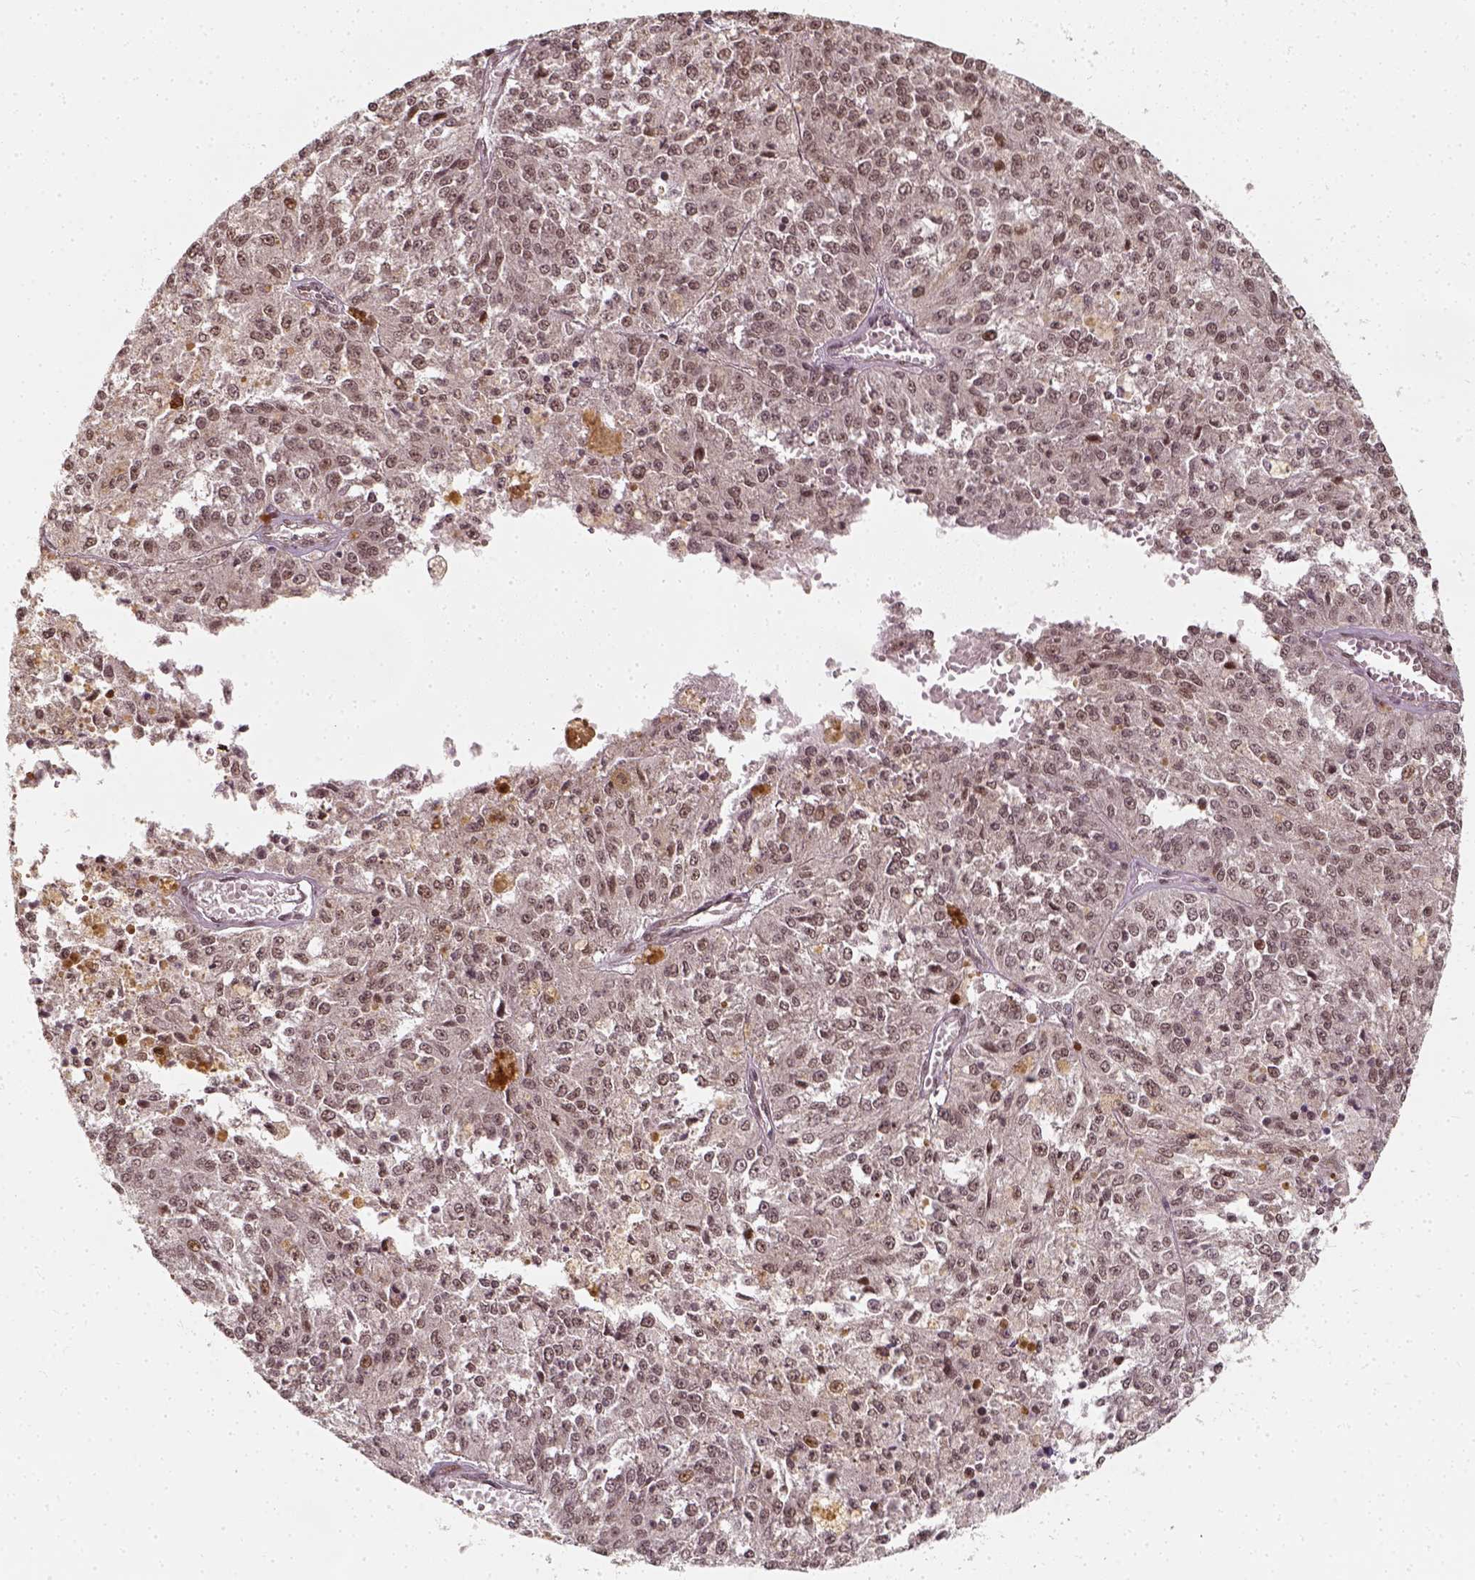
{"staining": {"intensity": "weak", "quantity": ">75%", "location": "nuclear"}, "tissue": "melanoma", "cell_type": "Tumor cells", "image_type": "cancer", "snomed": [{"axis": "morphology", "description": "Malignant melanoma, Metastatic site"}, {"axis": "topography", "description": "Lymph node"}], "caption": "A histopathology image showing weak nuclear staining in about >75% of tumor cells in malignant melanoma (metastatic site), as visualized by brown immunohistochemical staining.", "gene": "ZMAT3", "patient": {"sex": "female", "age": 64}}